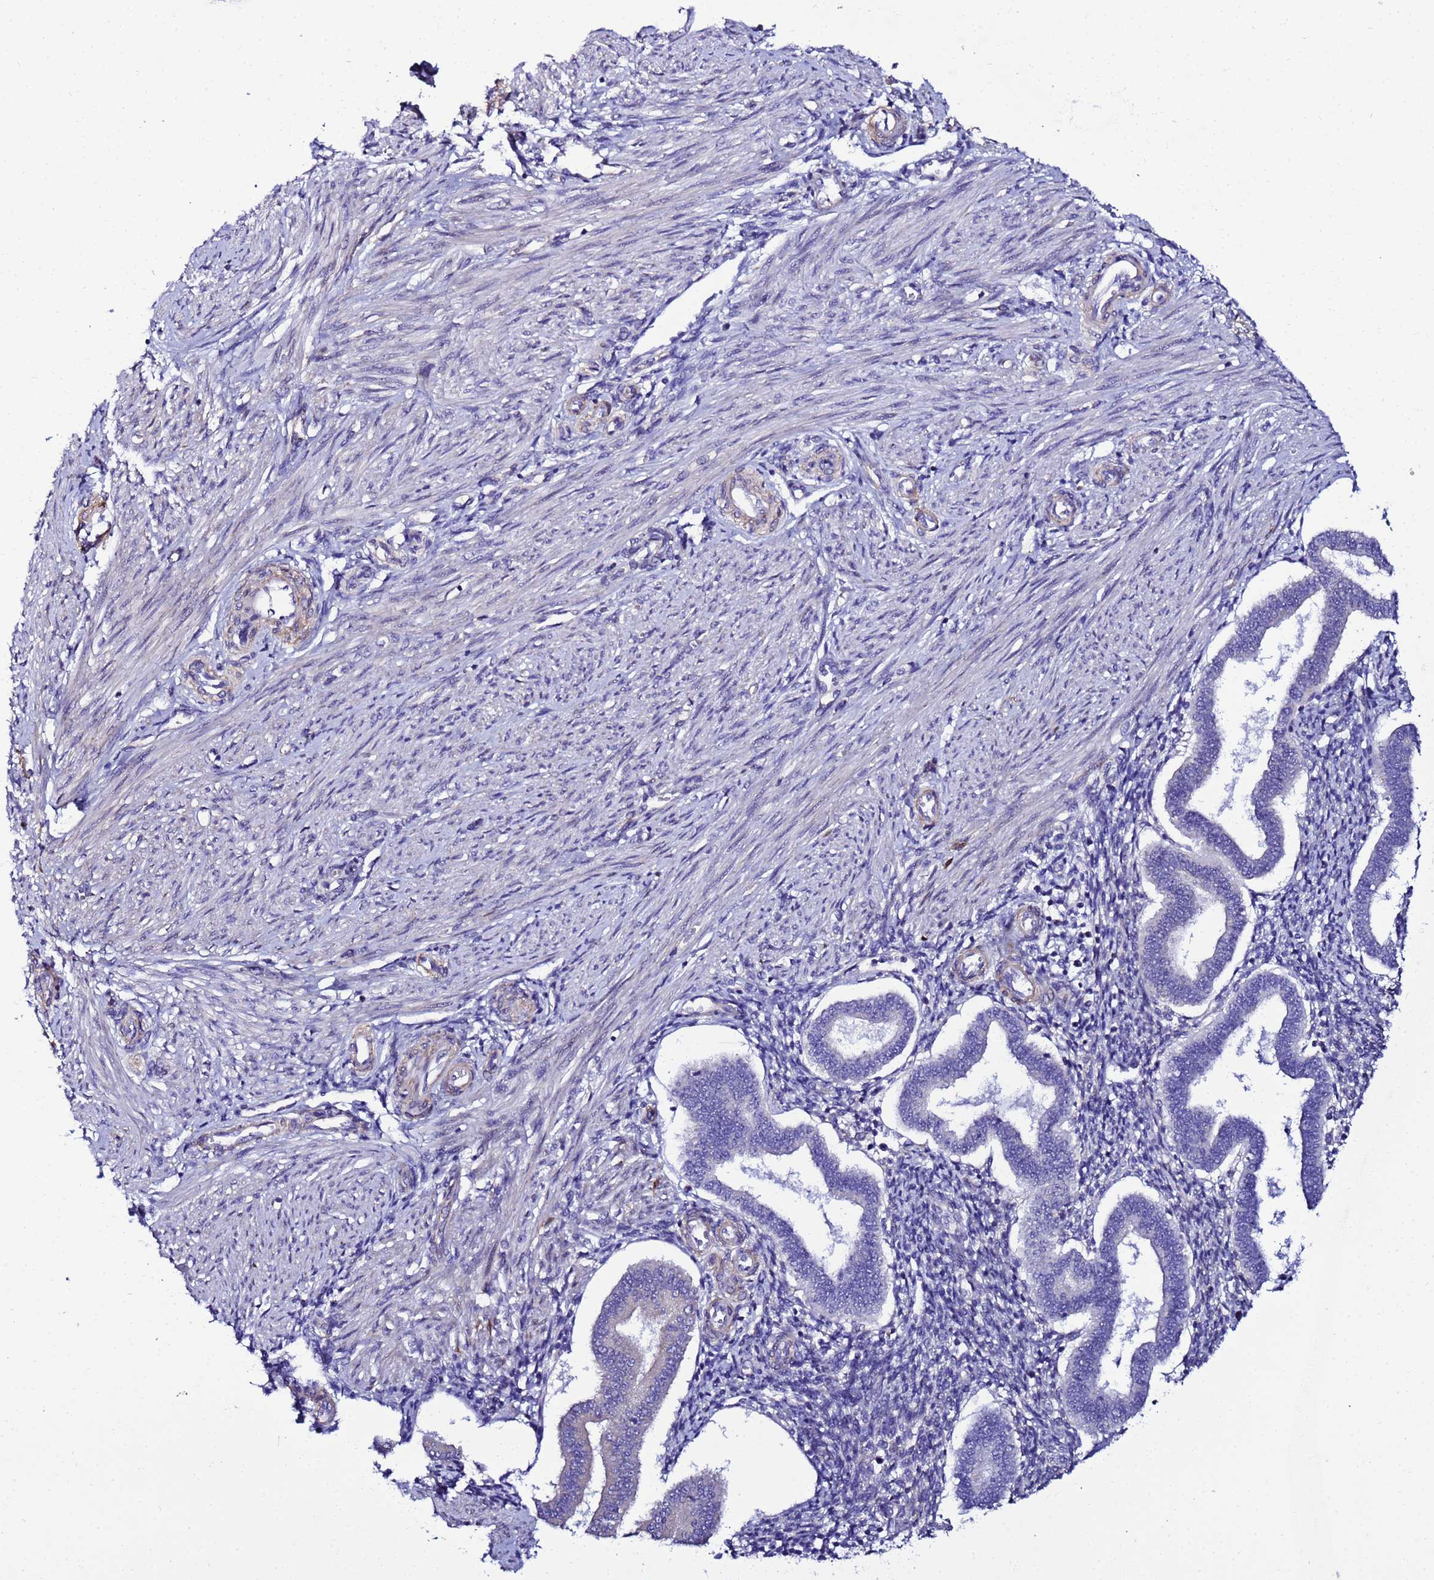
{"staining": {"intensity": "negative", "quantity": "none", "location": "none"}, "tissue": "endometrium", "cell_type": "Cells in endometrial stroma", "image_type": "normal", "snomed": [{"axis": "morphology", "description": "Normal tissue, NOS"}, {"axis": "topography", "description": "Endometrium"}], "caption": "High power microscopy micrograph of an immunohistochemistry (IHC) photomicrograph of unremarkable endometrium, revealing no significant staining in cells in endometrial stroma.", "gene": "JRKL", "patient": {"sex": "female", "age": 24}}